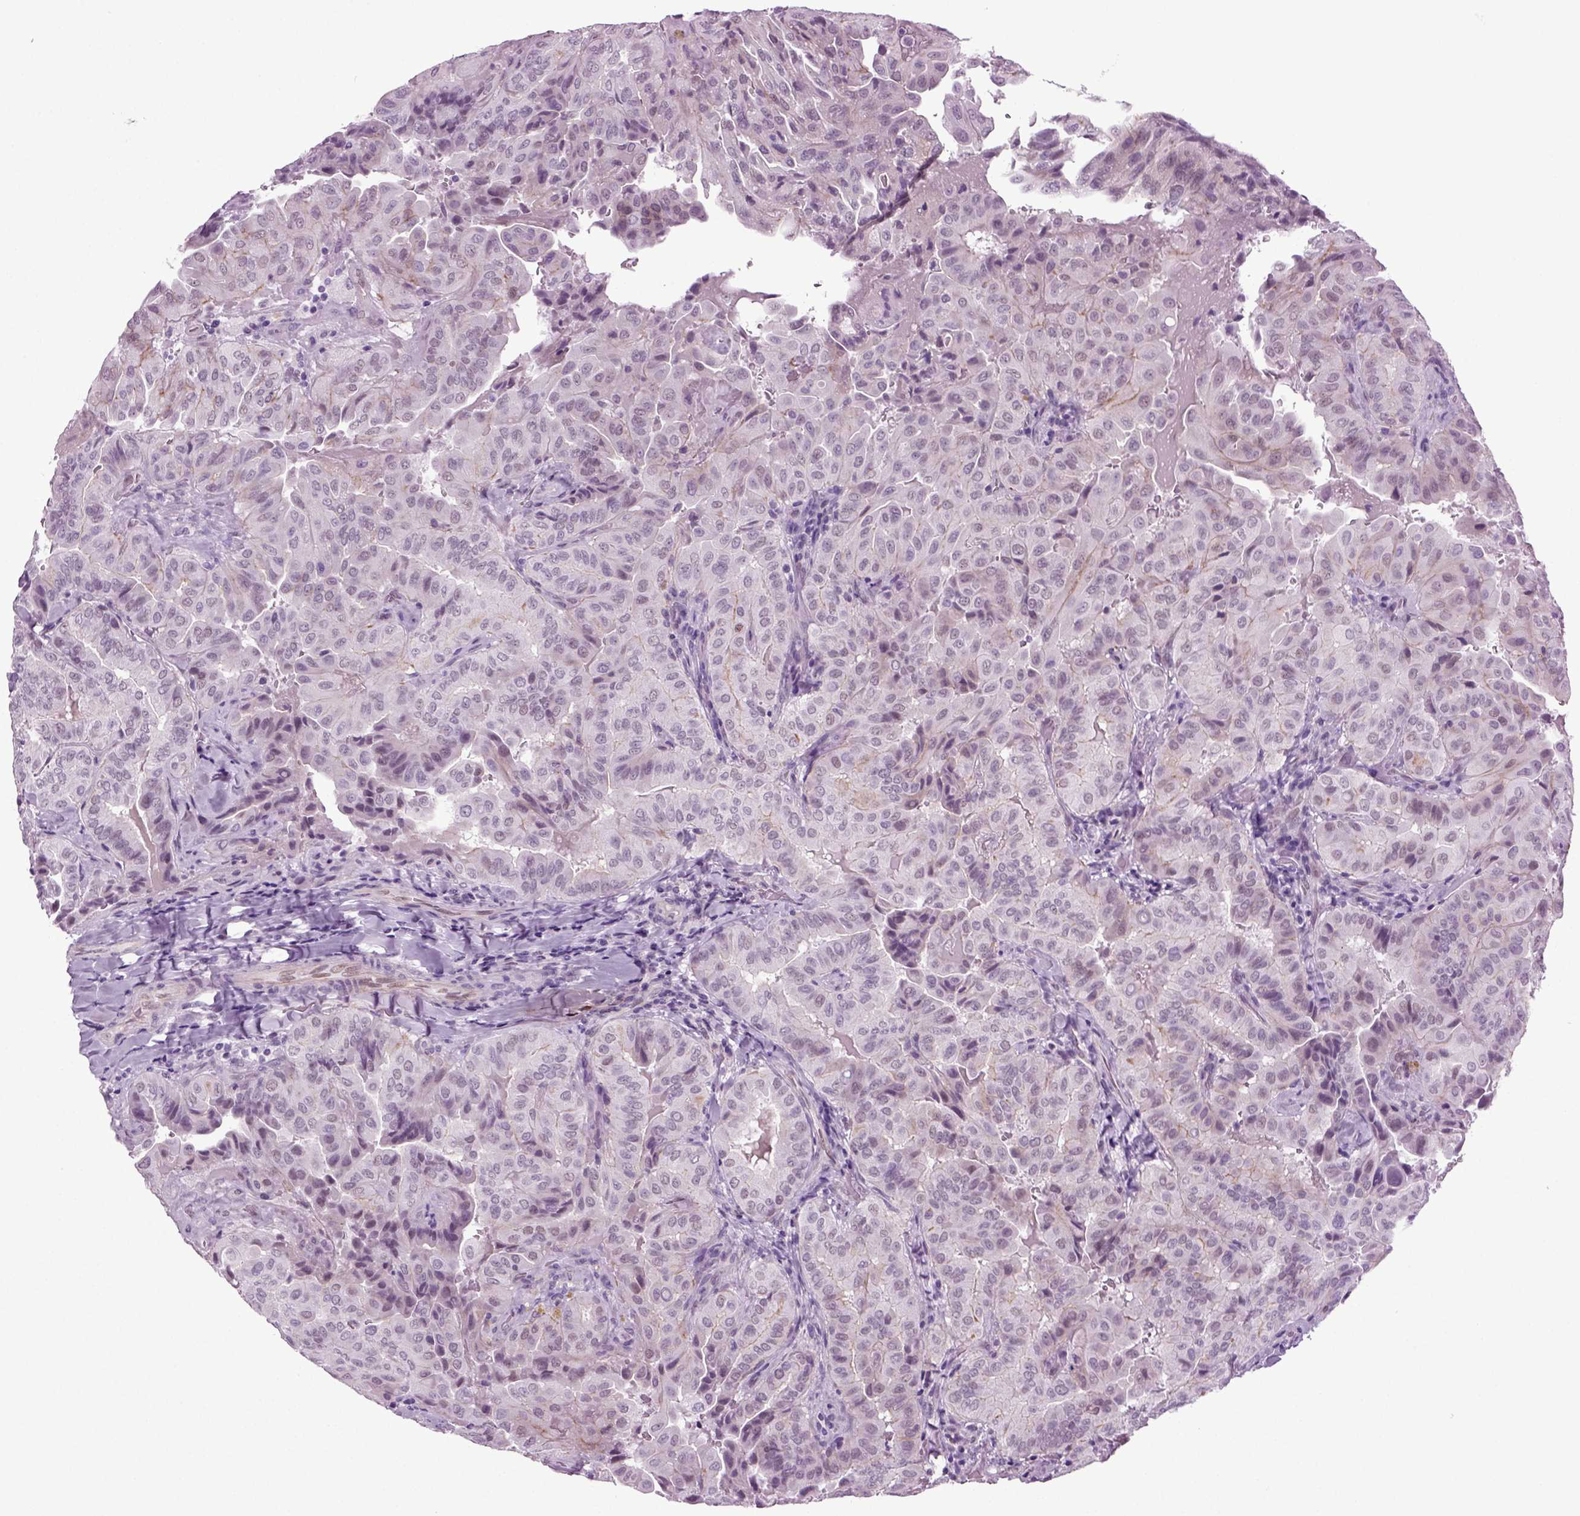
{"staining": {"intensity": "negative", "quantity": "none", "location": "none"}, "tissue": "thyroid cancer", "cell_type": "Tumor cells", "image_type": "cancer", "snomed": [{"axis": "morphology", "description": "Papillary adenocarcinoma, NOS"}, {"axis": "topography", "description": "Thyroid gland"}], "caption": "Human thyroid papillary adenocarcinoma stained for a protein using immunohistochemistry exhibits no expression in tumor cells.", "gene": "RFX3", "patient": {"sex": "female", "age": 68}}